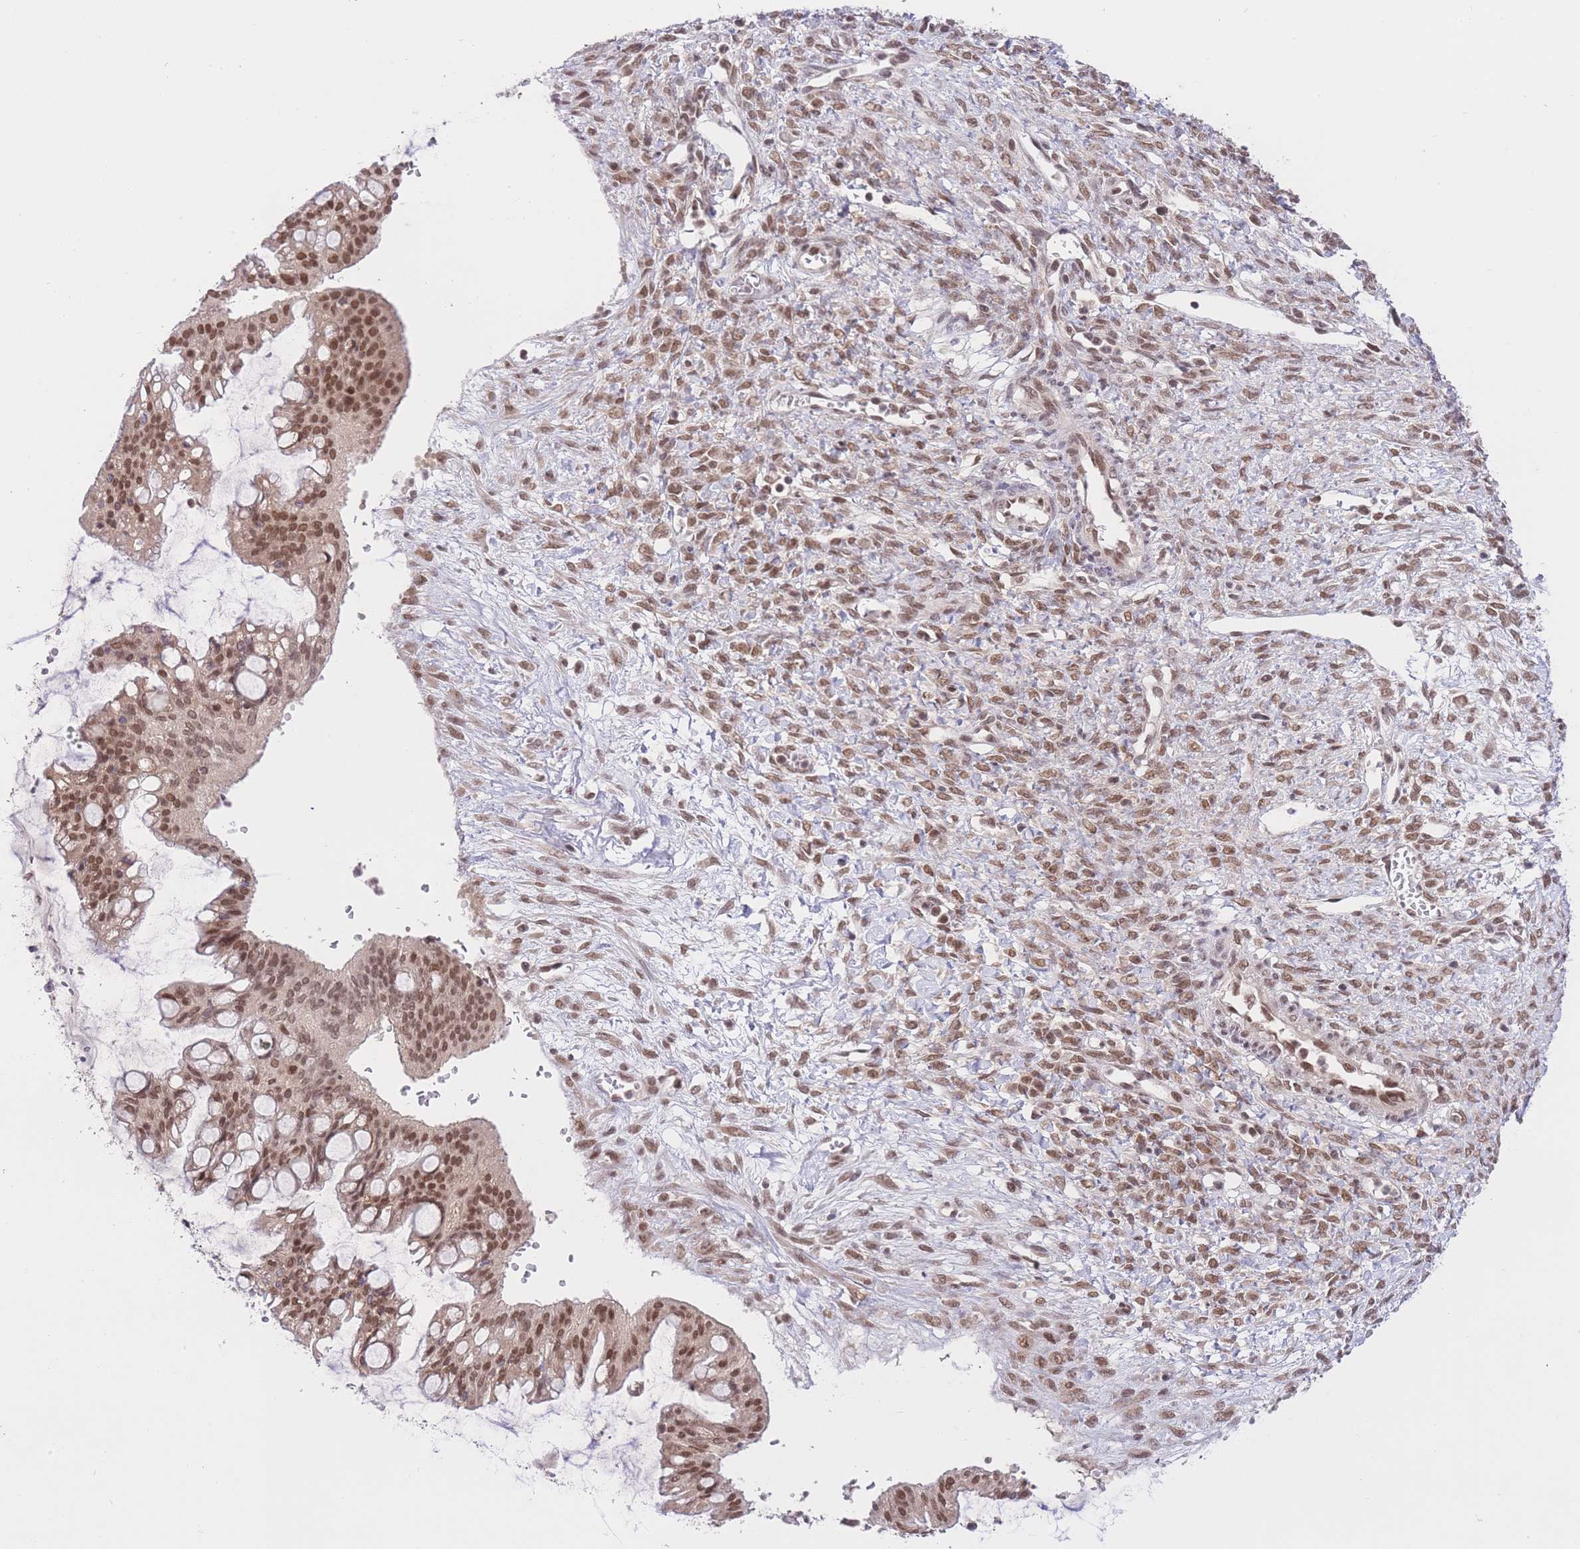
{"staining": {"intensity": "moderate", "quantity": ">75%", "location": "nuclear"}, "tissue": "ovarian cancer", "cell_type": "Tumor cells", "image_type": "cancer", "snomed": [{"axis": "morphology", "description": "Cystadenocarcinoma, mucinous, NOS"}, {"axis": "topography", "description": "Ovary"}], "caption": "DAB (3,3'-diaminobenzidine) immunohistochemical staining of mucinous cystadenocarcinoma (ovarian) displays moderate nuclear protein positivity in approximately >75% of tumor cells.", "gene": "TMED3", "patient": {"sex": "female", "age": 73}}